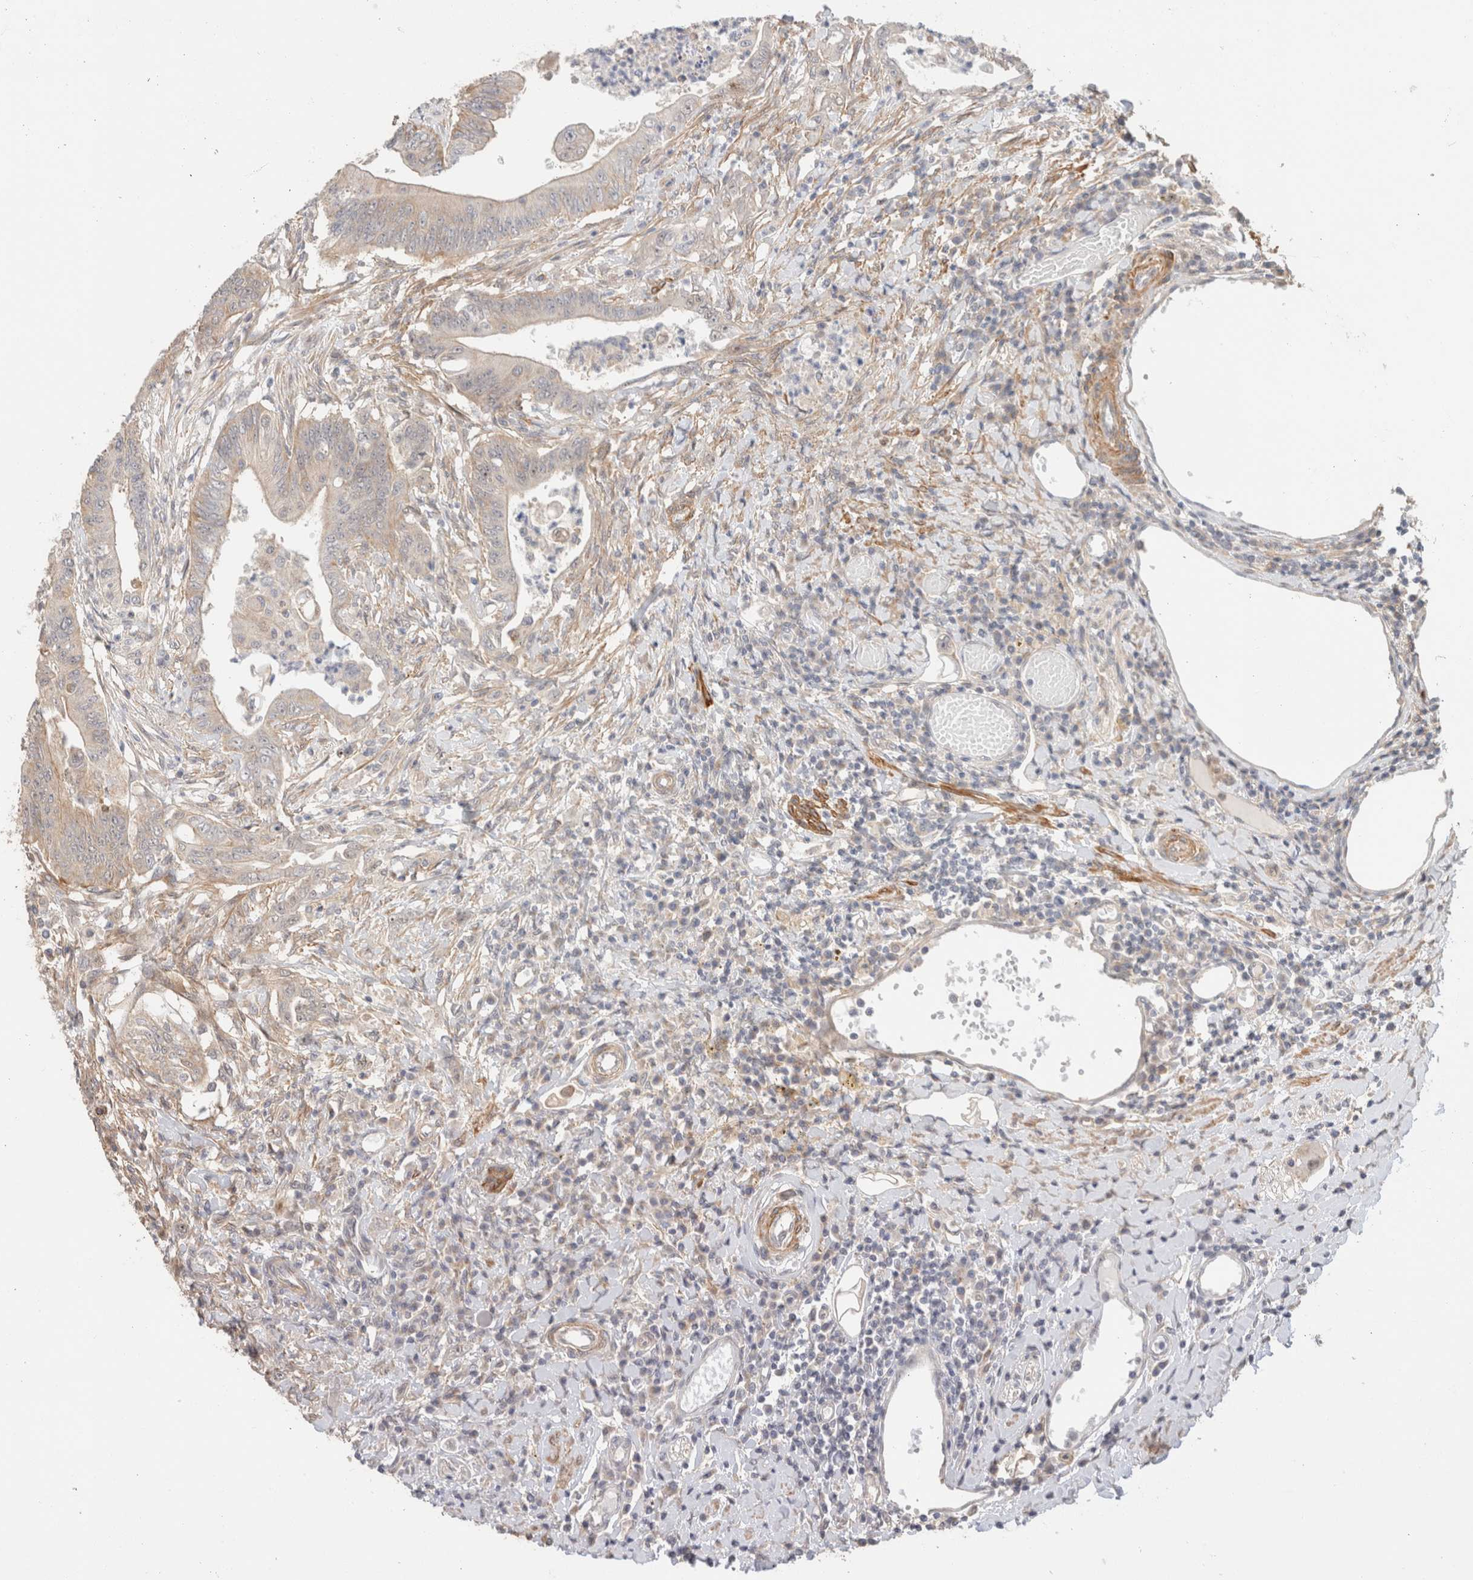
{"staining": {"intensity": "weak", "quantity": "25%-75%", "location": "cytoplasmic/membranous"}, "tissue": "colorectal cancer", "cell_type": "Tumor cells", "image_type": "cancer", "snomed": [{"axis": "morphology", "description": "Adenoma, NOS"}, {"axis": "morphology", "description": "Adenocarcinoma, NOS"}, {"axis": "topography", "description": "Colon"}], "caption": "Immunohistochemical staining of human colorectal cancer (adenoma) demonstrates weak cytoplasmic/membranous protein positivity in about 25%-75% of tumor cells.", "gene": "ID3", "patient": {"sex": "male", "age": 79}}